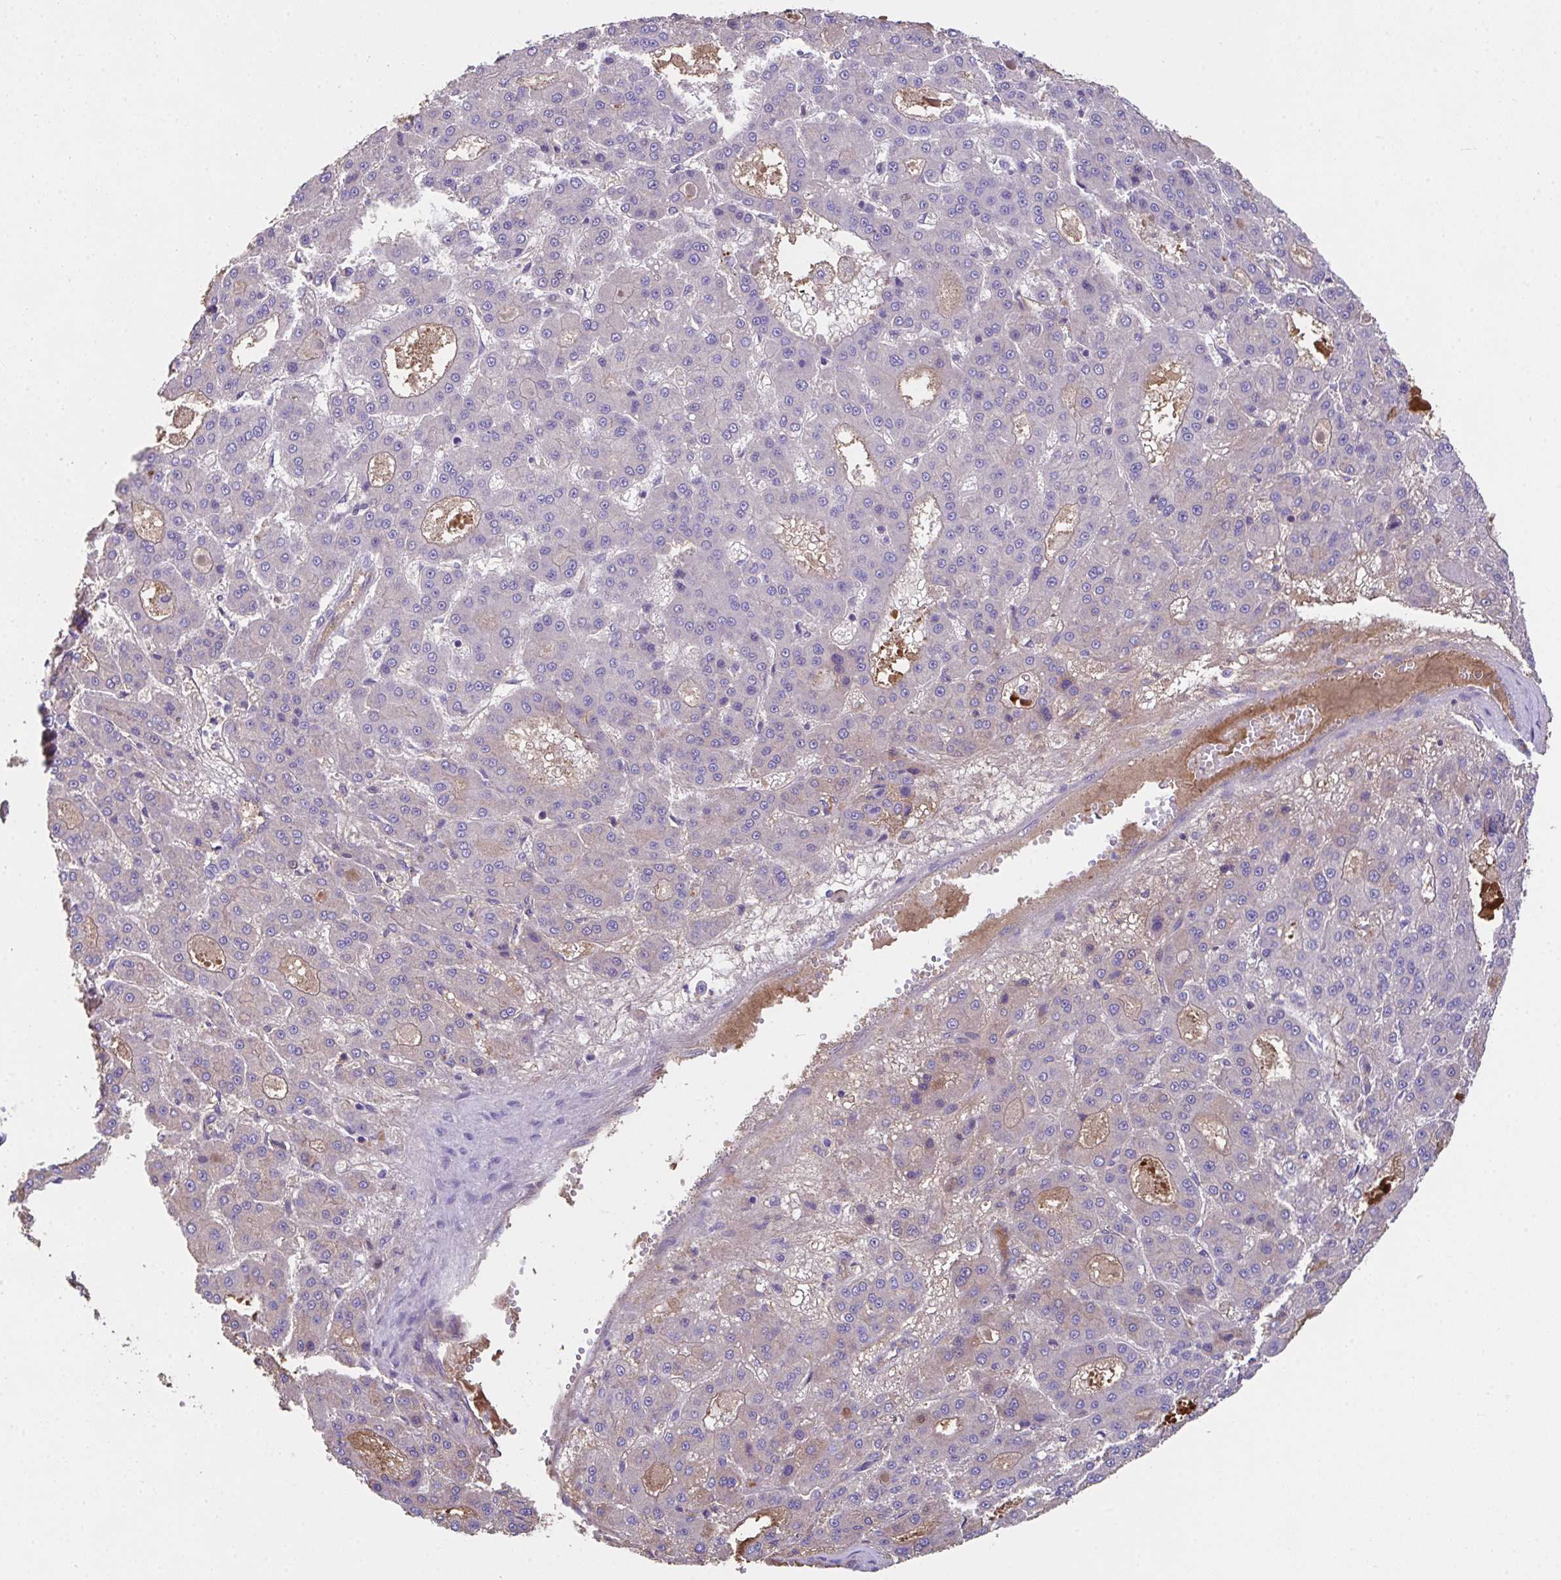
{"staining": {"intensity": "moderate", "quantity": "<25%", "location": "cytoplasmic/membranous"}, "tissue": "liver cancer", "cell_type": "Tumor cells", "image_type": "cancer", "snomed": [{"axis": "morphology", "description": "Carcinoma, Hepatocellular, NOS"}, {"axis": "topography", "description": "Liver"}], "caption": "Liver hepatocellular carcinoma stained with DAB (3,3'-diaminobenzidine) immunohistochemistry (IHC) reveals low levels of moderate cytoplasmic/membranous expression in approximately <25% of tumor cells.", "gene": "ZNF813", "patient": {"sex": "male", "age": 70}}